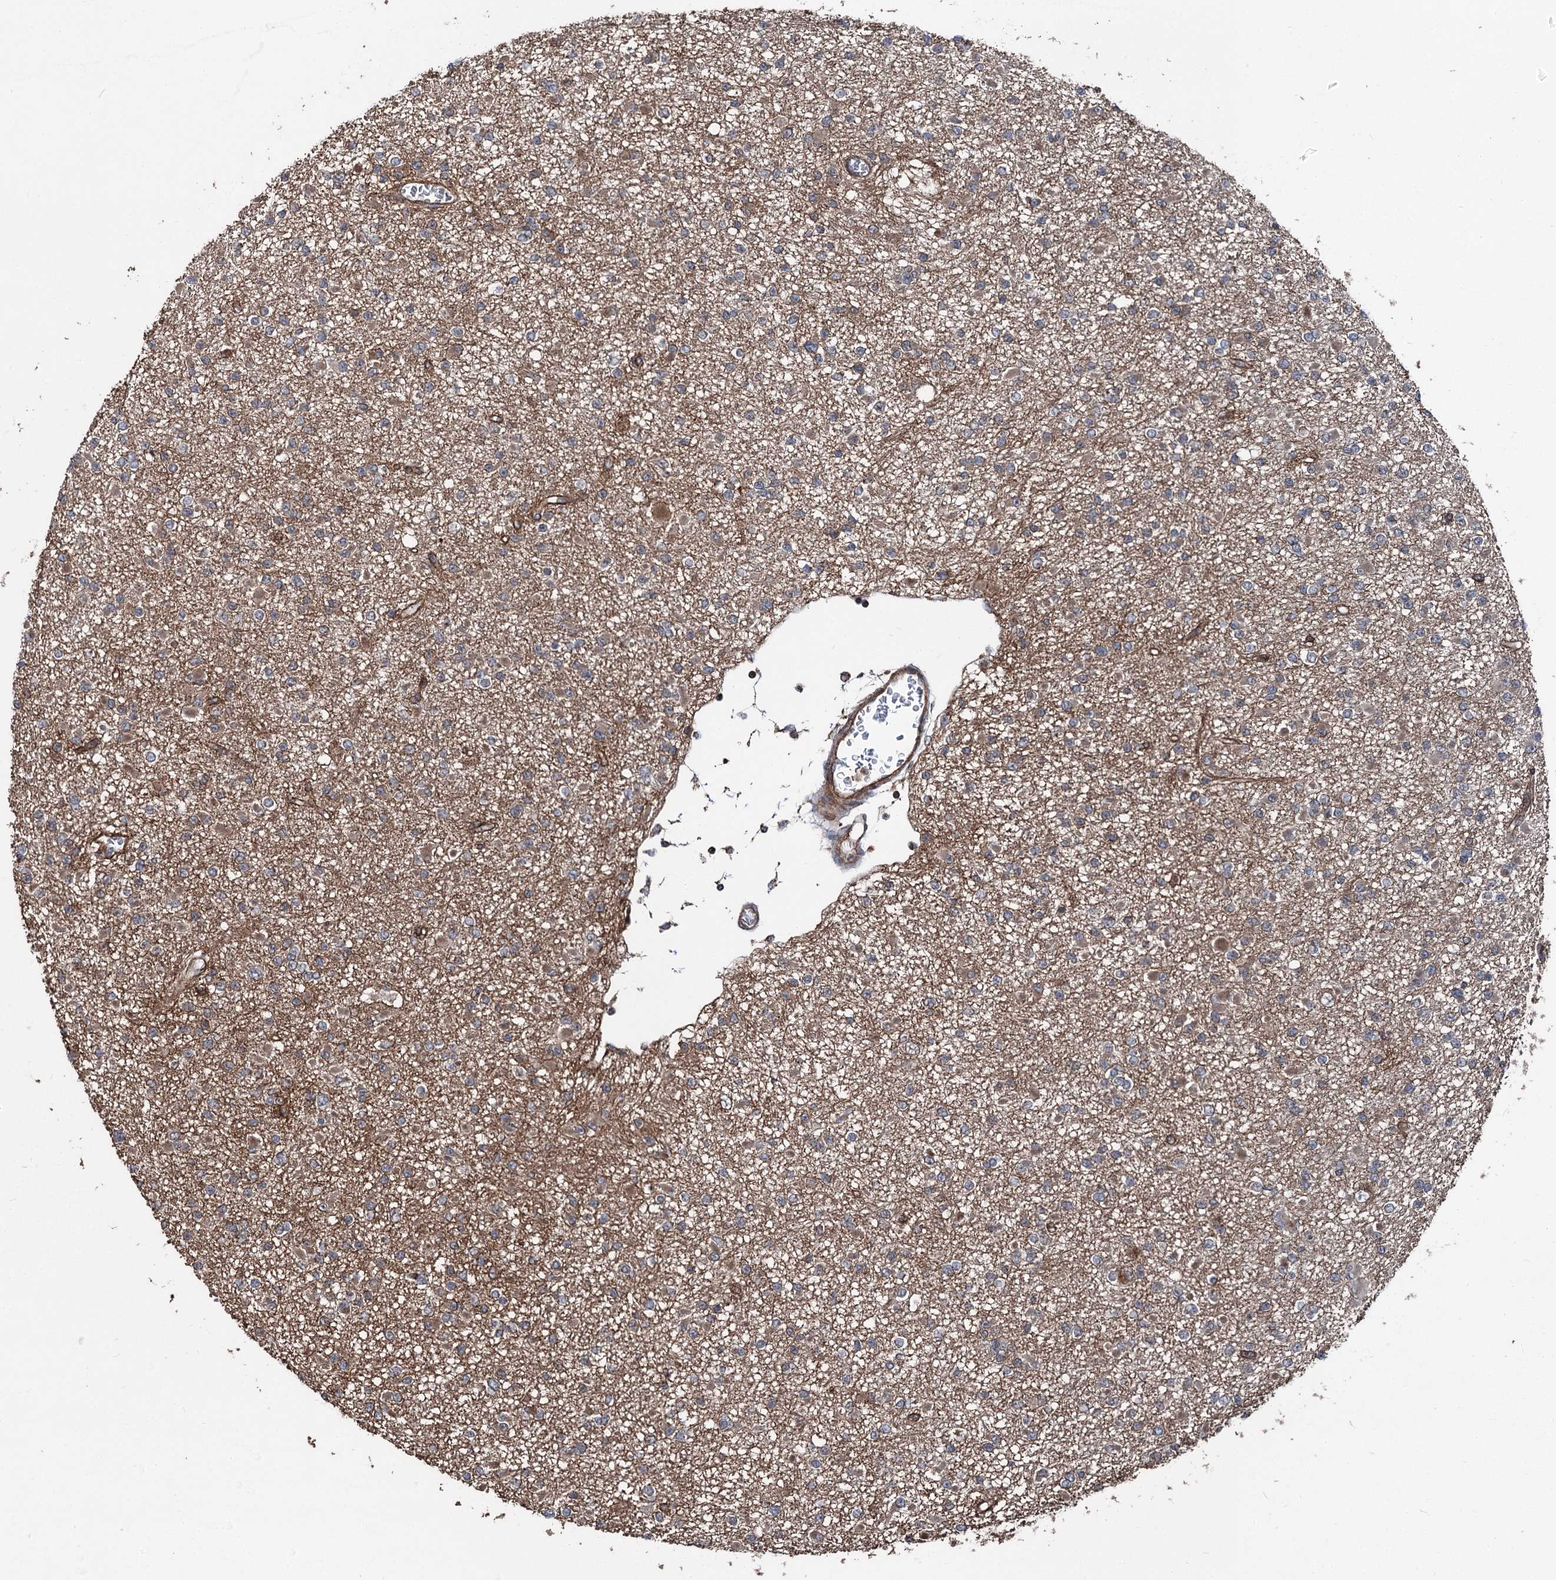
{"staining": {"intensity": "negative", "quantity": "none", "location": "none"}, "tissue": "glioma", "cell_type": "Tumor cells", "image_type": "cancer", "snomed": [{"axis": "morphology", "description": "Glioma, malignant, Low grade"}, {"axis": "topography", "description": "Brain"}], "caption": "High power microscopy image of an immunohistochemistry micrograph of malignant glioma (low-grade), revealing no significant positivity in tumor cells.", "gene": "ITFG2", "patient": {"sex": "female", "age": 22}}